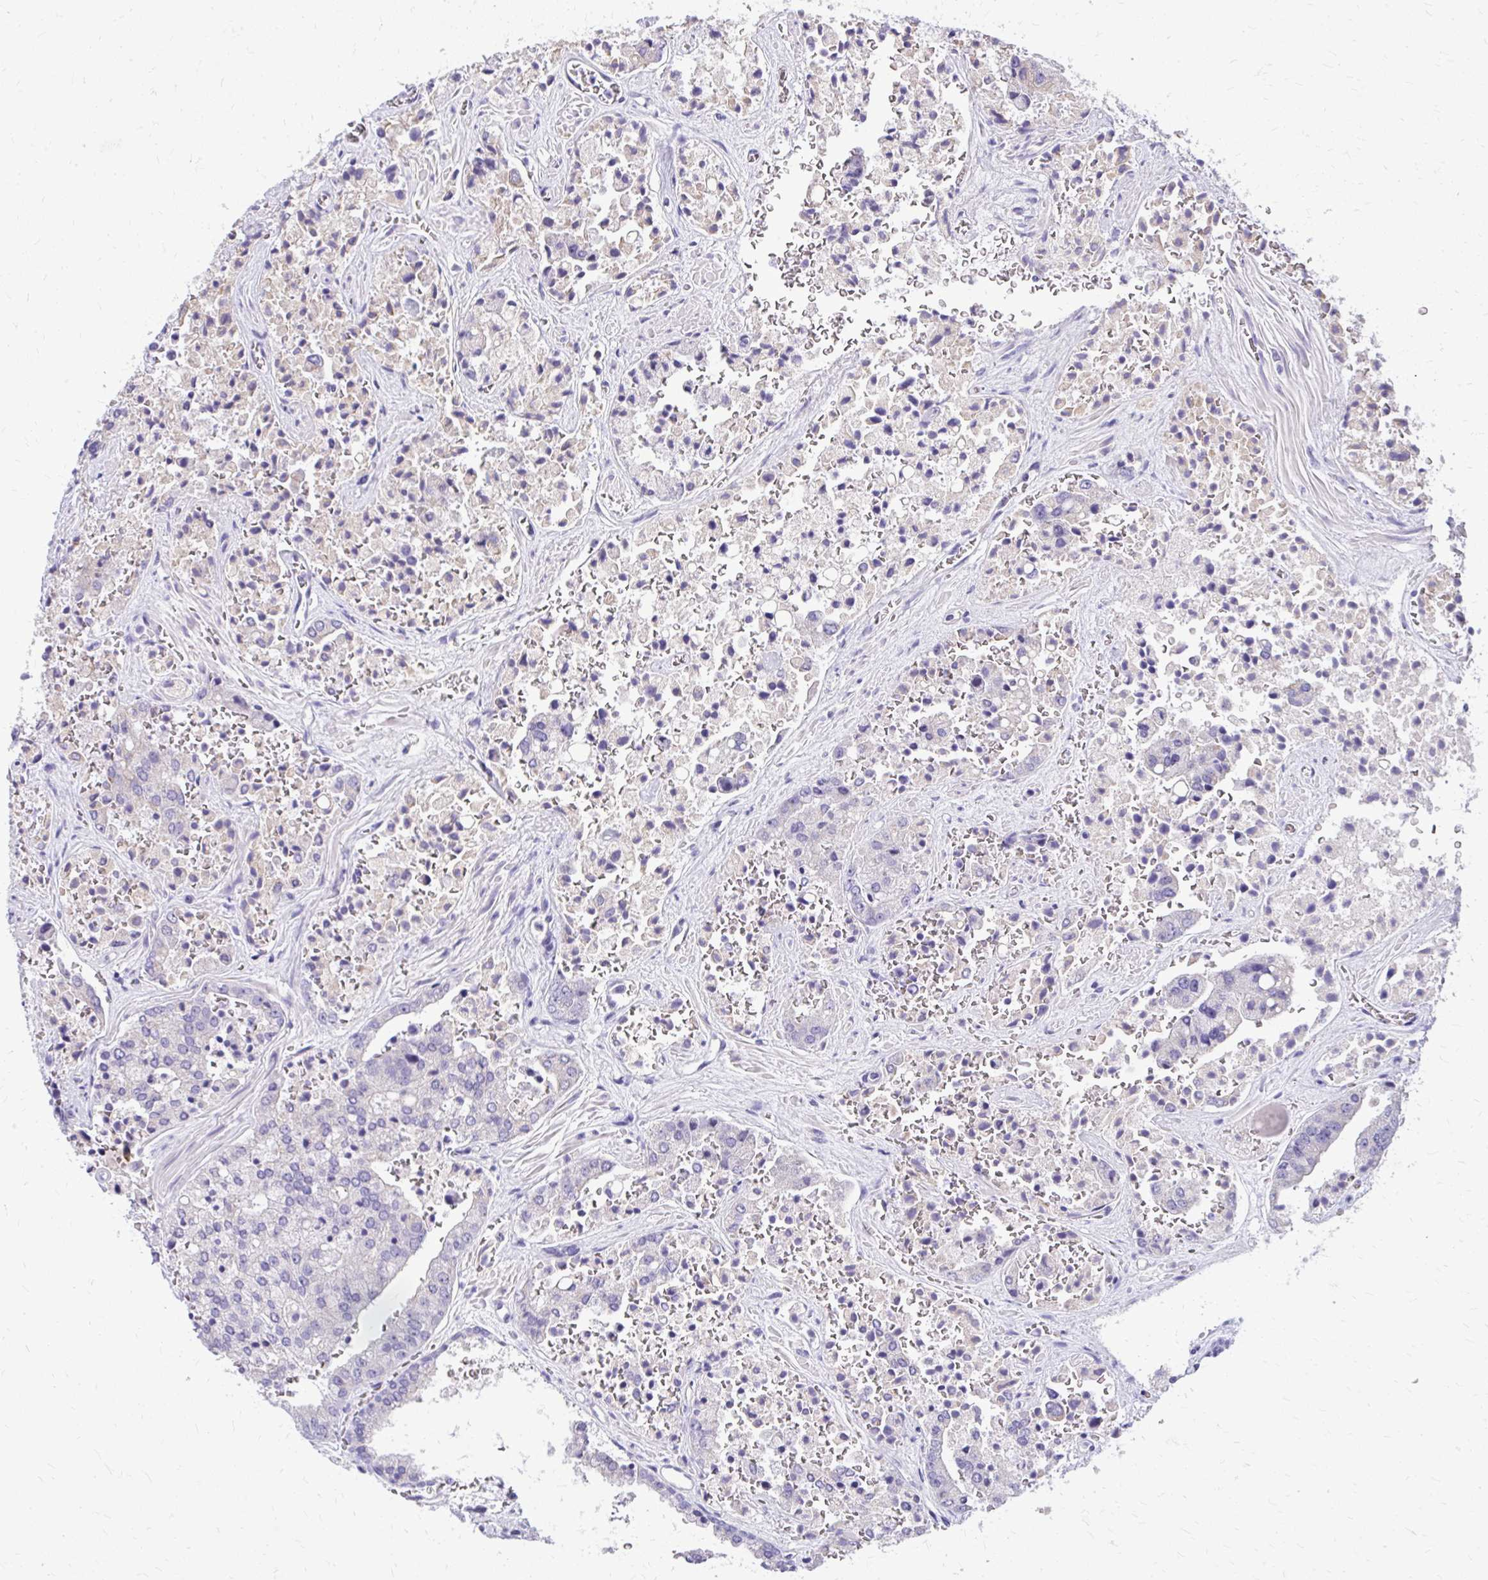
{"staining": {"intensity": "negative", "quantity": "none", "location": "none"}, "tissue": "prostate cancer", "cell_type": "Tumor cells", "image_type": "cancer", "snomed": [{"axis": "morphology", "description": "Normal tissue, NOS"}, {"axis": "morphology", "description": "Adenocarcinoma, High grade"}, {"axis": "topography", "description": "Prostate"}, {"axis": "topography", "description": "Peripheral nerve tissue"}], "caption": "An image of prostate cancer stained for a protein demonstrates no brown staining in tumor cells.", "gene": "NNMT", "patient": {"sex": "male", "age": 68}}